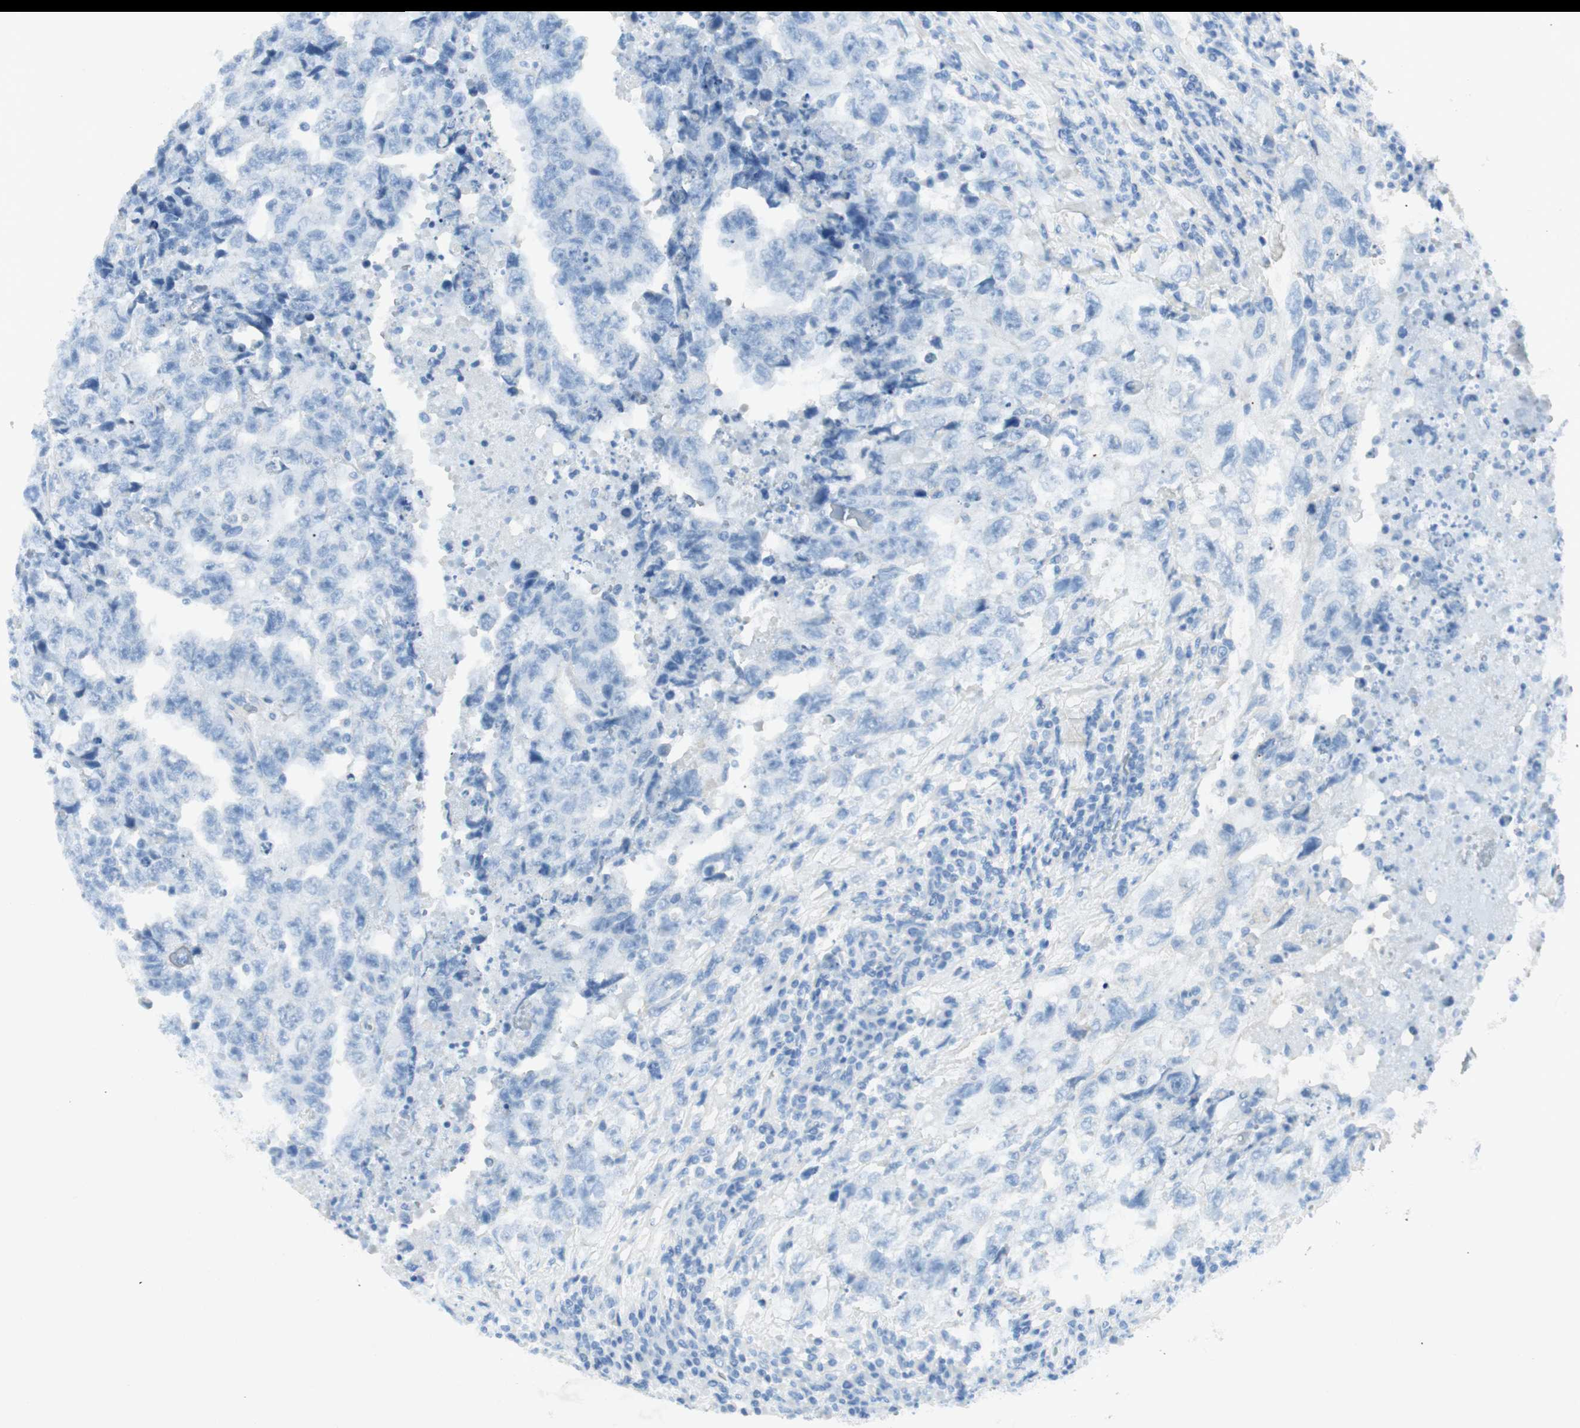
{"staining": {"intensity": "negative", "quantity": "none", "location": "none"}, "tissue": "testis cancer", "cell_type": "Tumor cells", "image_type": "cancer", "snomed": [{"axis": "morphology", "description": "Necrosis, NOS"}, {"axis": "morphology", "description": "Carcinoma, Embryonal, NOS"}, {"axis": "topography", "description": "Testis"}], "caption": "Immunohistochemical staining of human testis cancer displays no significant staining in tumor cells.", "gene": "ITGB4", "patient": {"sex": "male", "age": 19}}